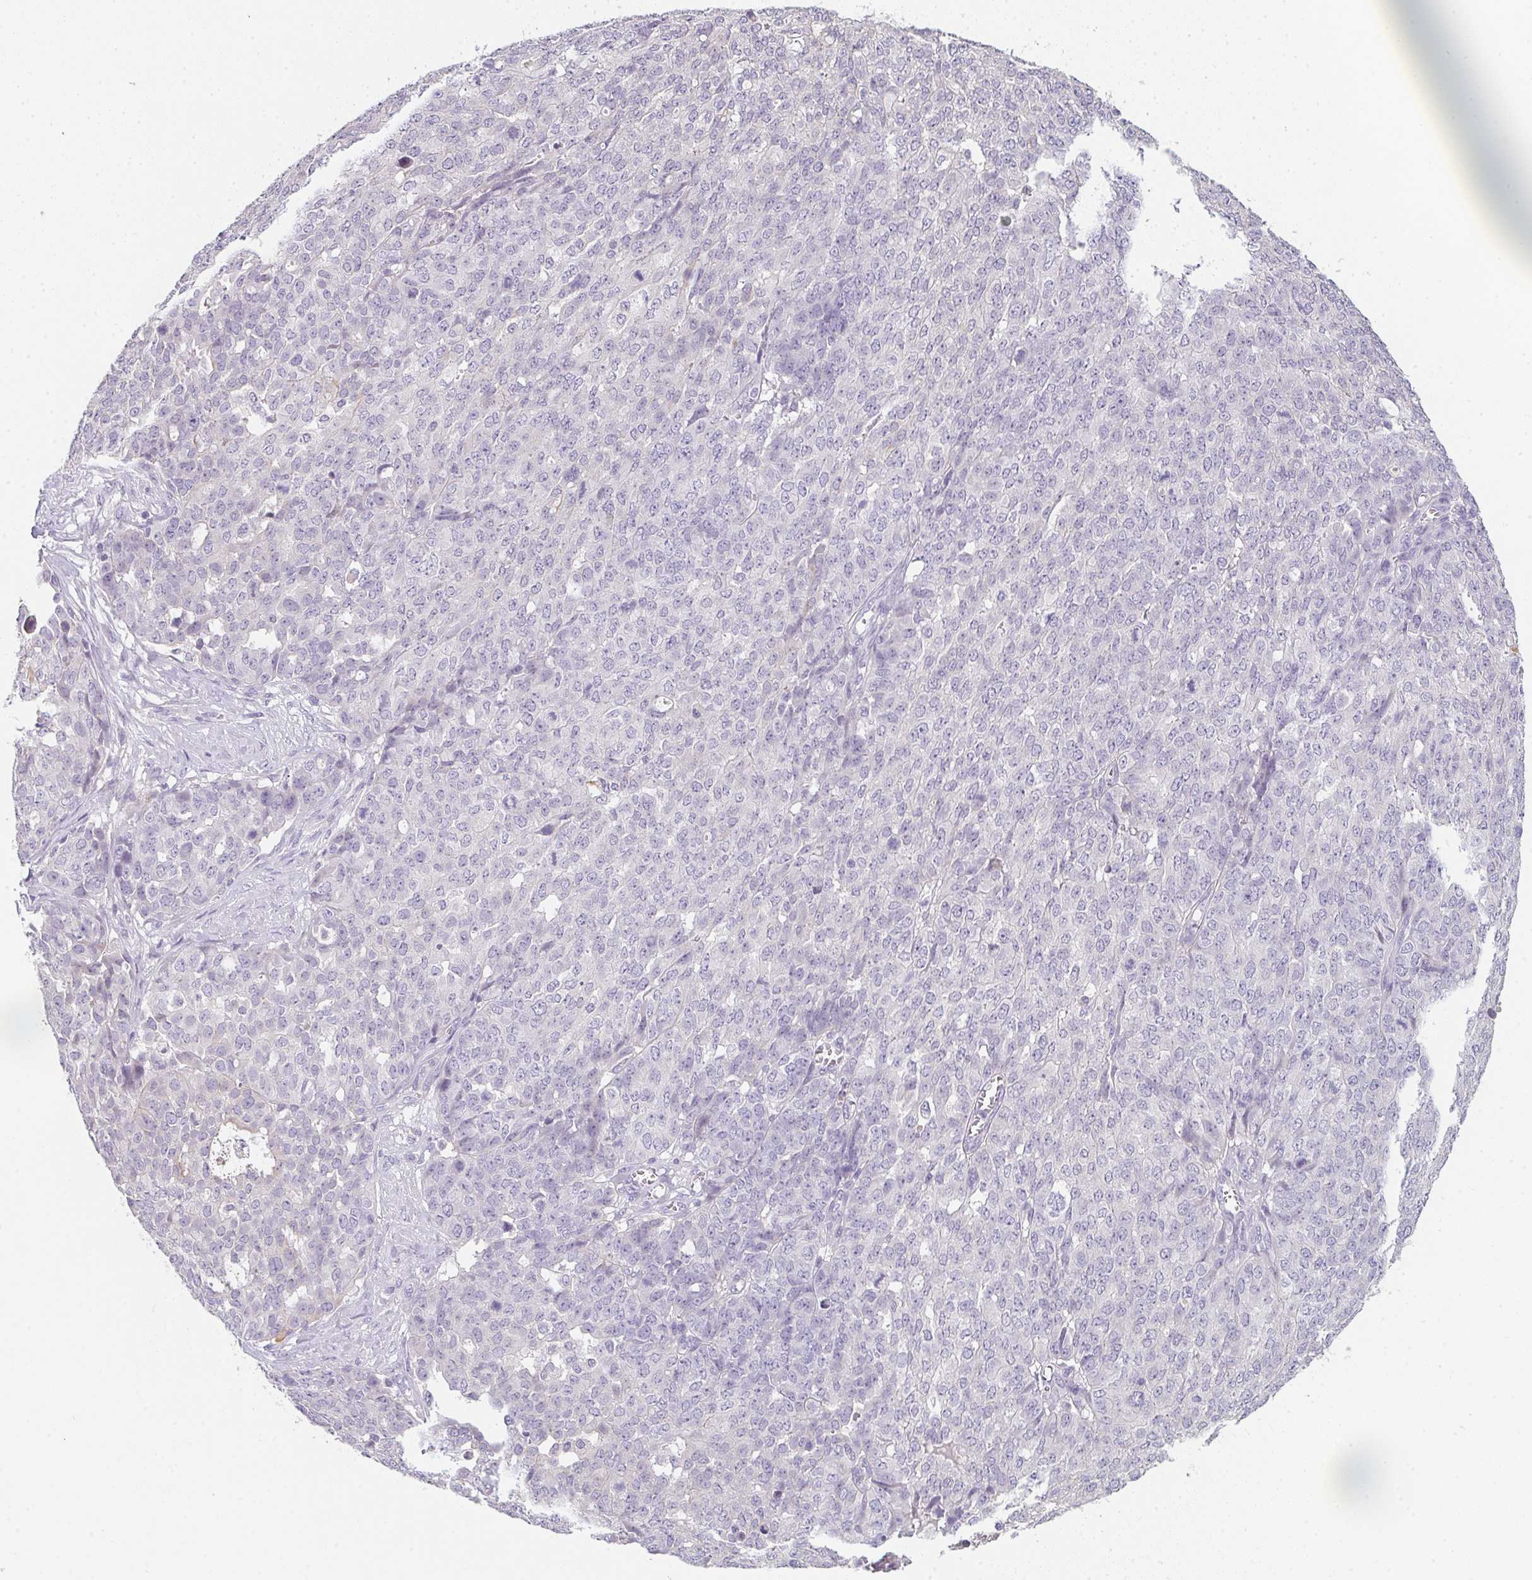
{"staining": {"intensity": "negative", "quantity": "none", "location": "none"}, "tissue": "ovarian cancer", "cell_type": "Tumor cells", "image_type": "cancer", "snomed": [{"axis": "morphology", "description": "Cystadenocarcinoma, serous, NOS"}, {"axis": "topography", "description": "Soft tissue"}, {"axis": "topography", "description": "Ovary"}], "caption": "The micrograph reveals no significant staining in tumor cells of ovarian cancer.", "gene": "C1QTNF8", "patient": {"sex": "female", "age": 57}}